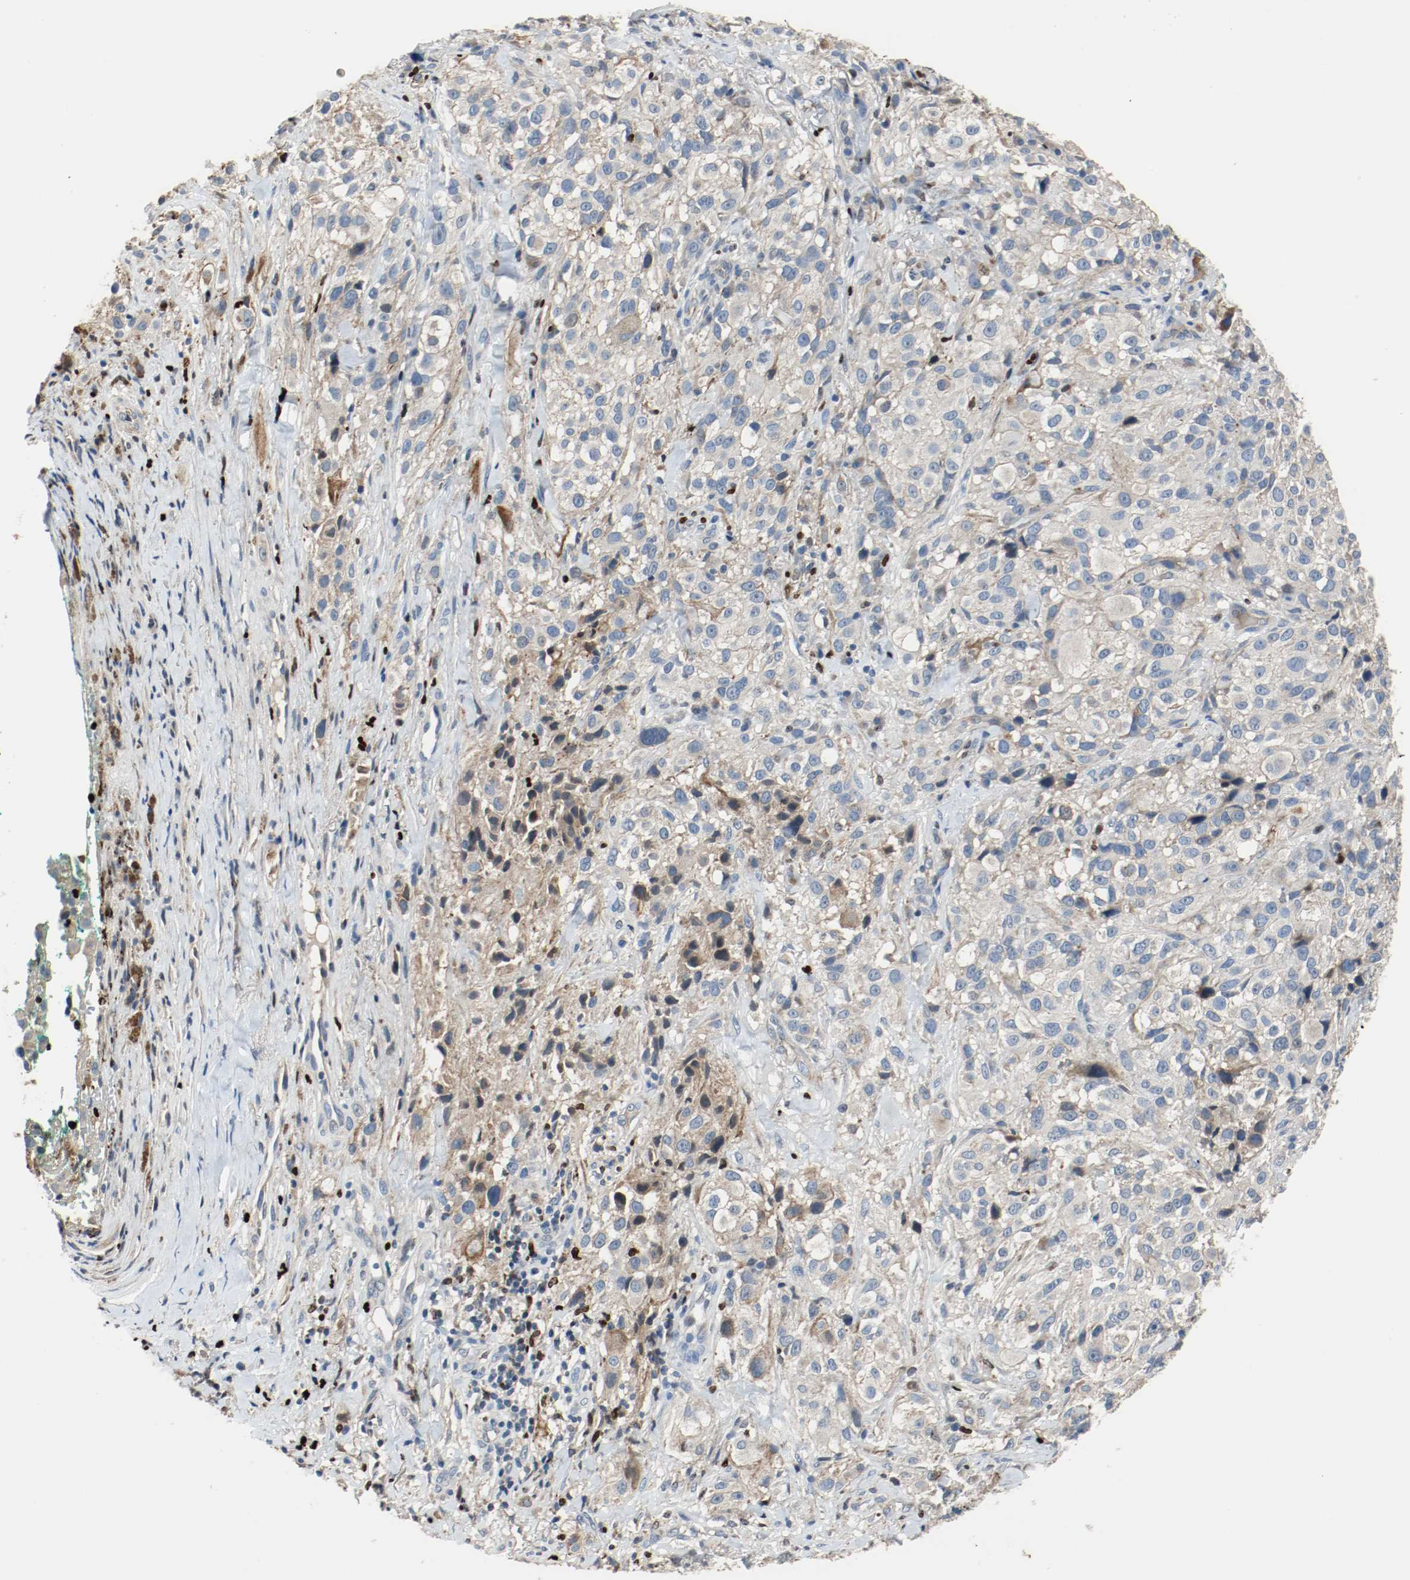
{"staining": {"intensity": "weak", "quantity": "<25%", "location": "cytoplasmic/membranous"}, "tissue": "melanoma", "cell_type": "Tumor cells", "image_type": "cancer", "snomed": [{"axis": "morphology", "description": "Necrosis, NOS"}, {"axis": "morphology", "description": "Malignant melanoma, NOS"}, {"axis": "topography", "description": "Skin"}], "caption": "DAB immunohistochemical staining of human malignant melanoma displays no significant staining in tumor cells. (Stains: DAB immunohistochemistry (IHC) with hematoxylin counter stain, Microscopy: brightfield microscopy at high magnification).", "gene": "BLK", "patient": {"sex": "female", "age": 87}}